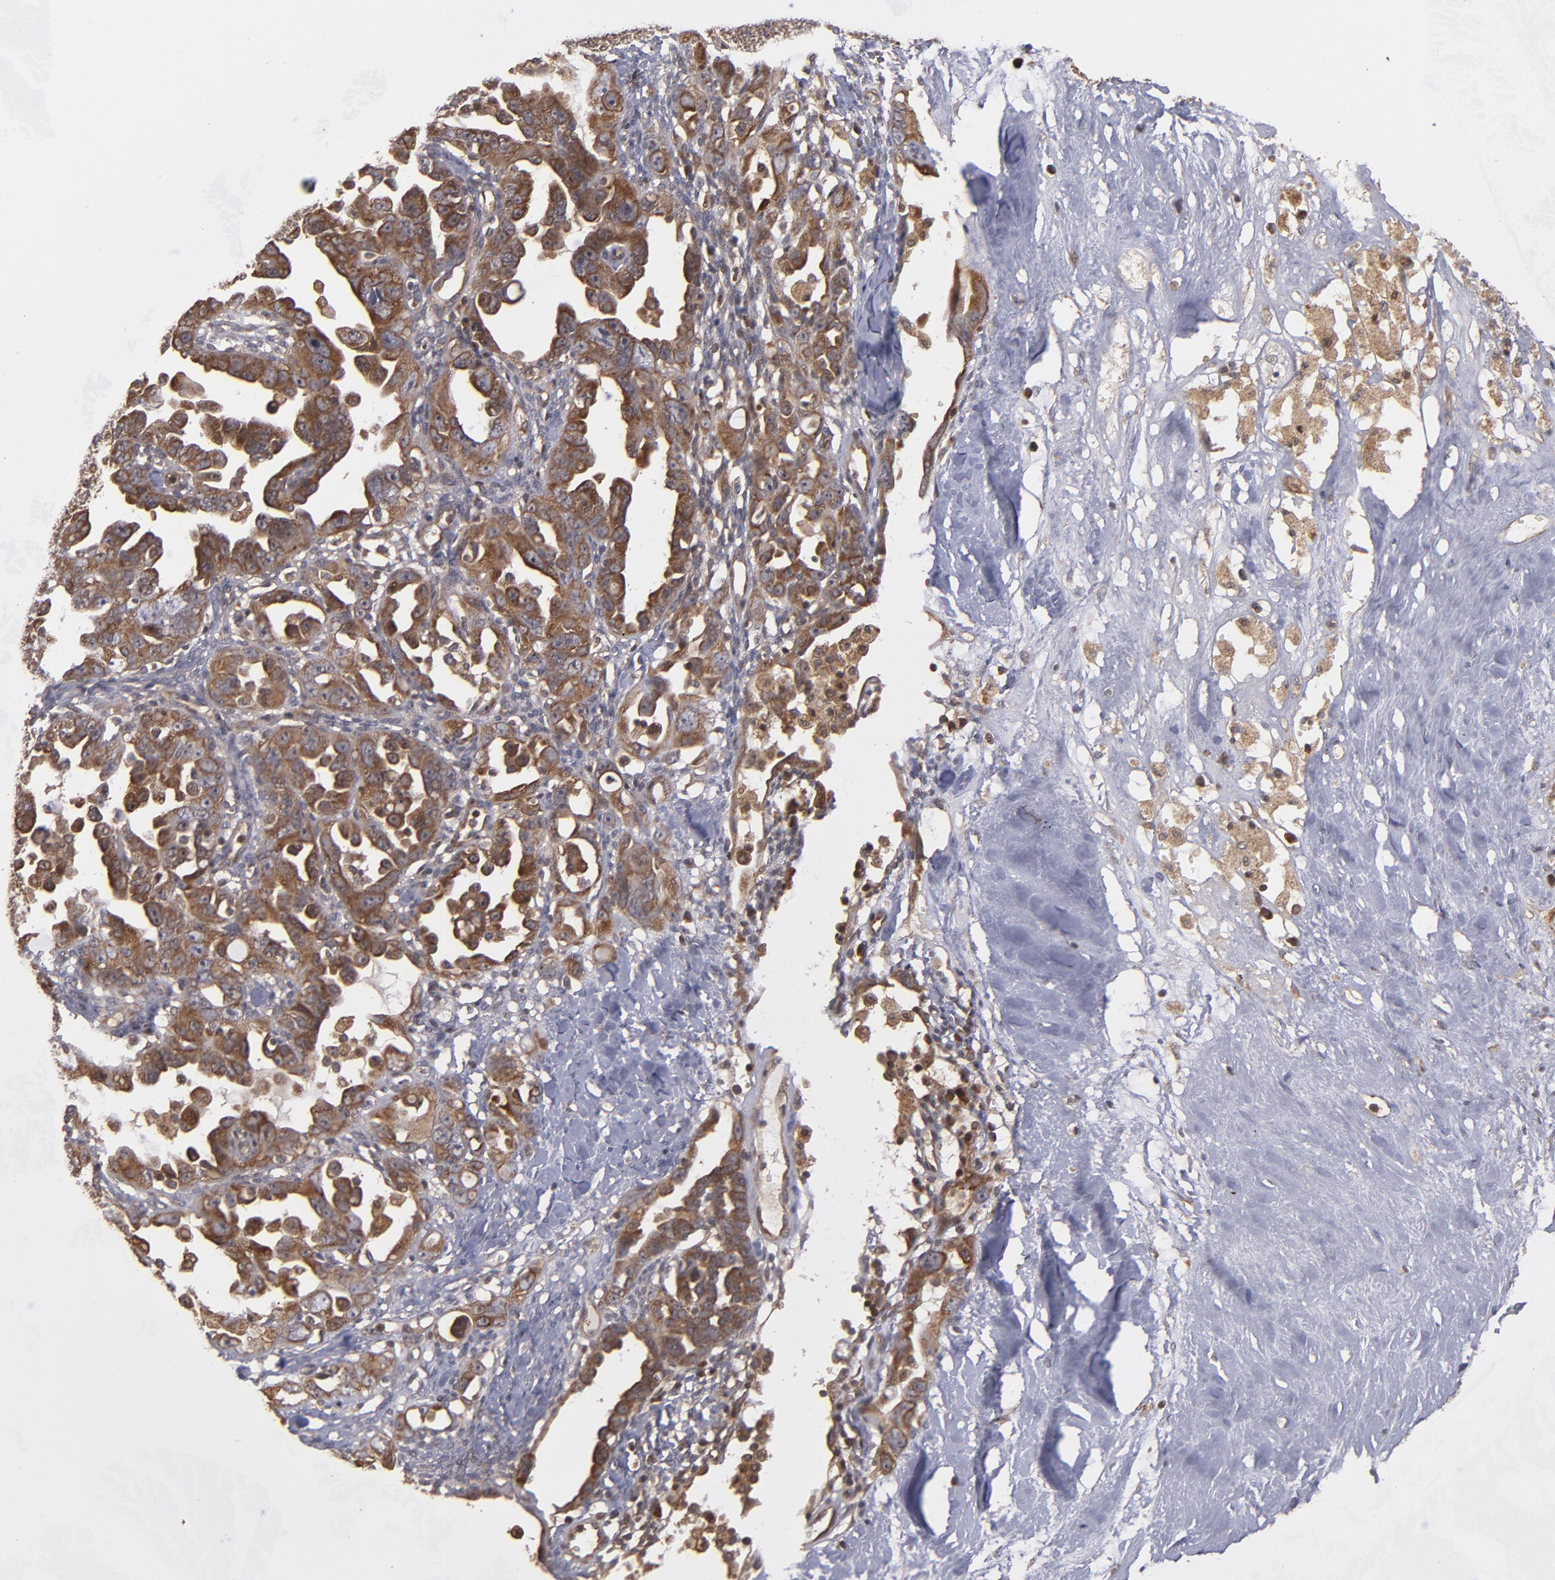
{"staining": {"intensity": "strong", "quantity": ">75%", "location": "cytoplasmic/membranous"}, "tissue": "ovarian cancer", "cell_type": "Tumor cells", "image_type": "cancer", "snomed": [{"axis": "morphology", "description": "Cystadenocarcinoma, serous, NOS"}, {"axis": "topography", "description": "Ovary"}], "caption": "Strong cytoplasmic/membranous expression for a protein is identified in about >75% of tumor cells of ovarian serous cystadenocarcinoma using immunohistochemistry.", "gene": "BDKRB1", "patient": {"sex": "female", "age": 66}}